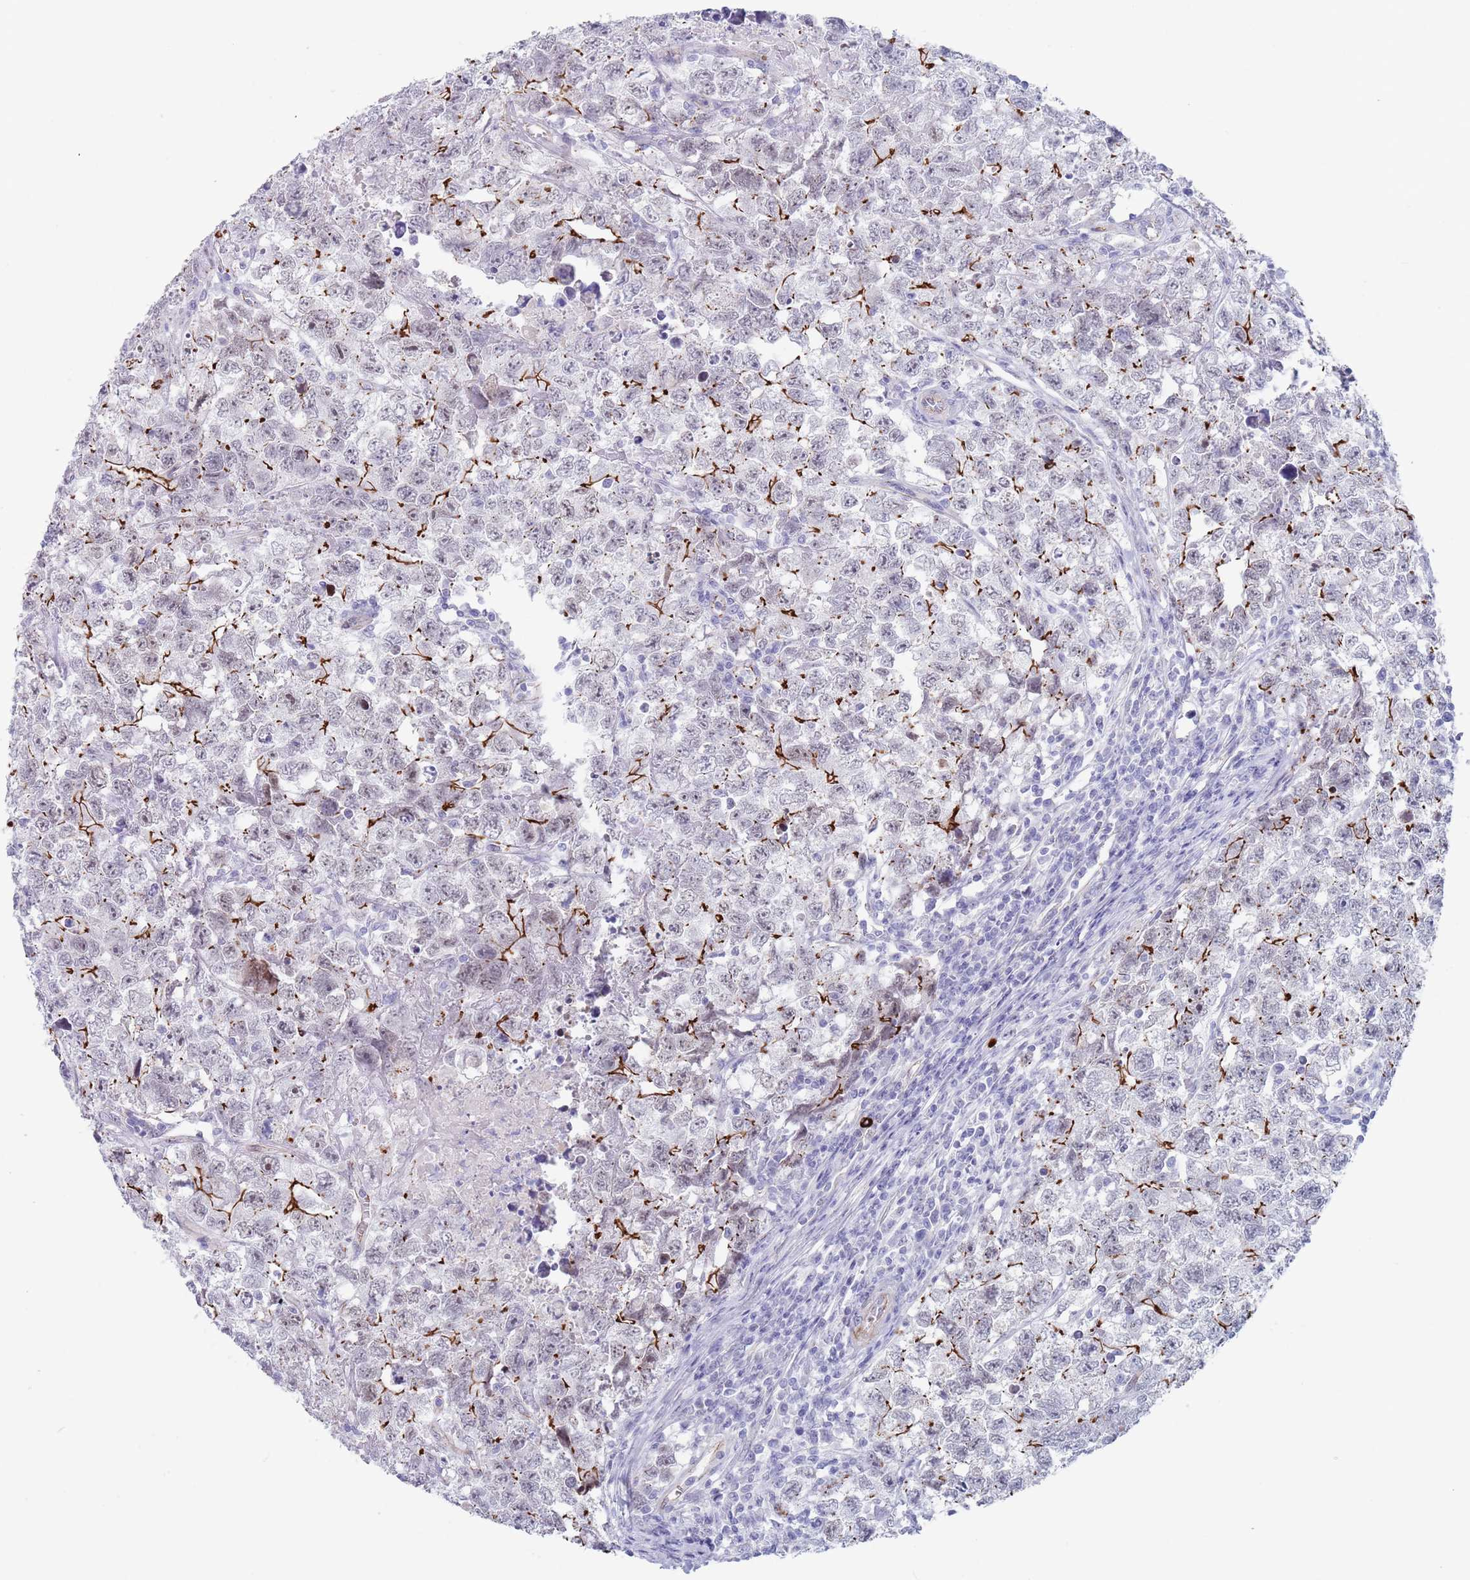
{"staining": {"intensity": "strong", "quantity": "25%-75%", "location": "cytoplasmic/membranous"}, "tissue": "testis cancer", "cell_type": "Tumor cells", "image_type": "cancer", "snomed": [{"axis": "morphology", "description": "Carcinoma, Embryonal, NOS"}, {"axis": "topography", "description": "Testis"}], "caption": "Protein positivity by immunohistochemistry (IHC) shows strong cytoplasmic/membranous expression in about 25%-75% of tumor cells in testis embryonal carcinoma. The staining was performed using DAB (3,3'-diaminobenzidine) to visualize the protein expression in brown, while the nuclei were stained in blue with hematoxylin (Magnification: 20x).", "gene": "OR5A2", "patient": {"sex": "male", "age": 22}}